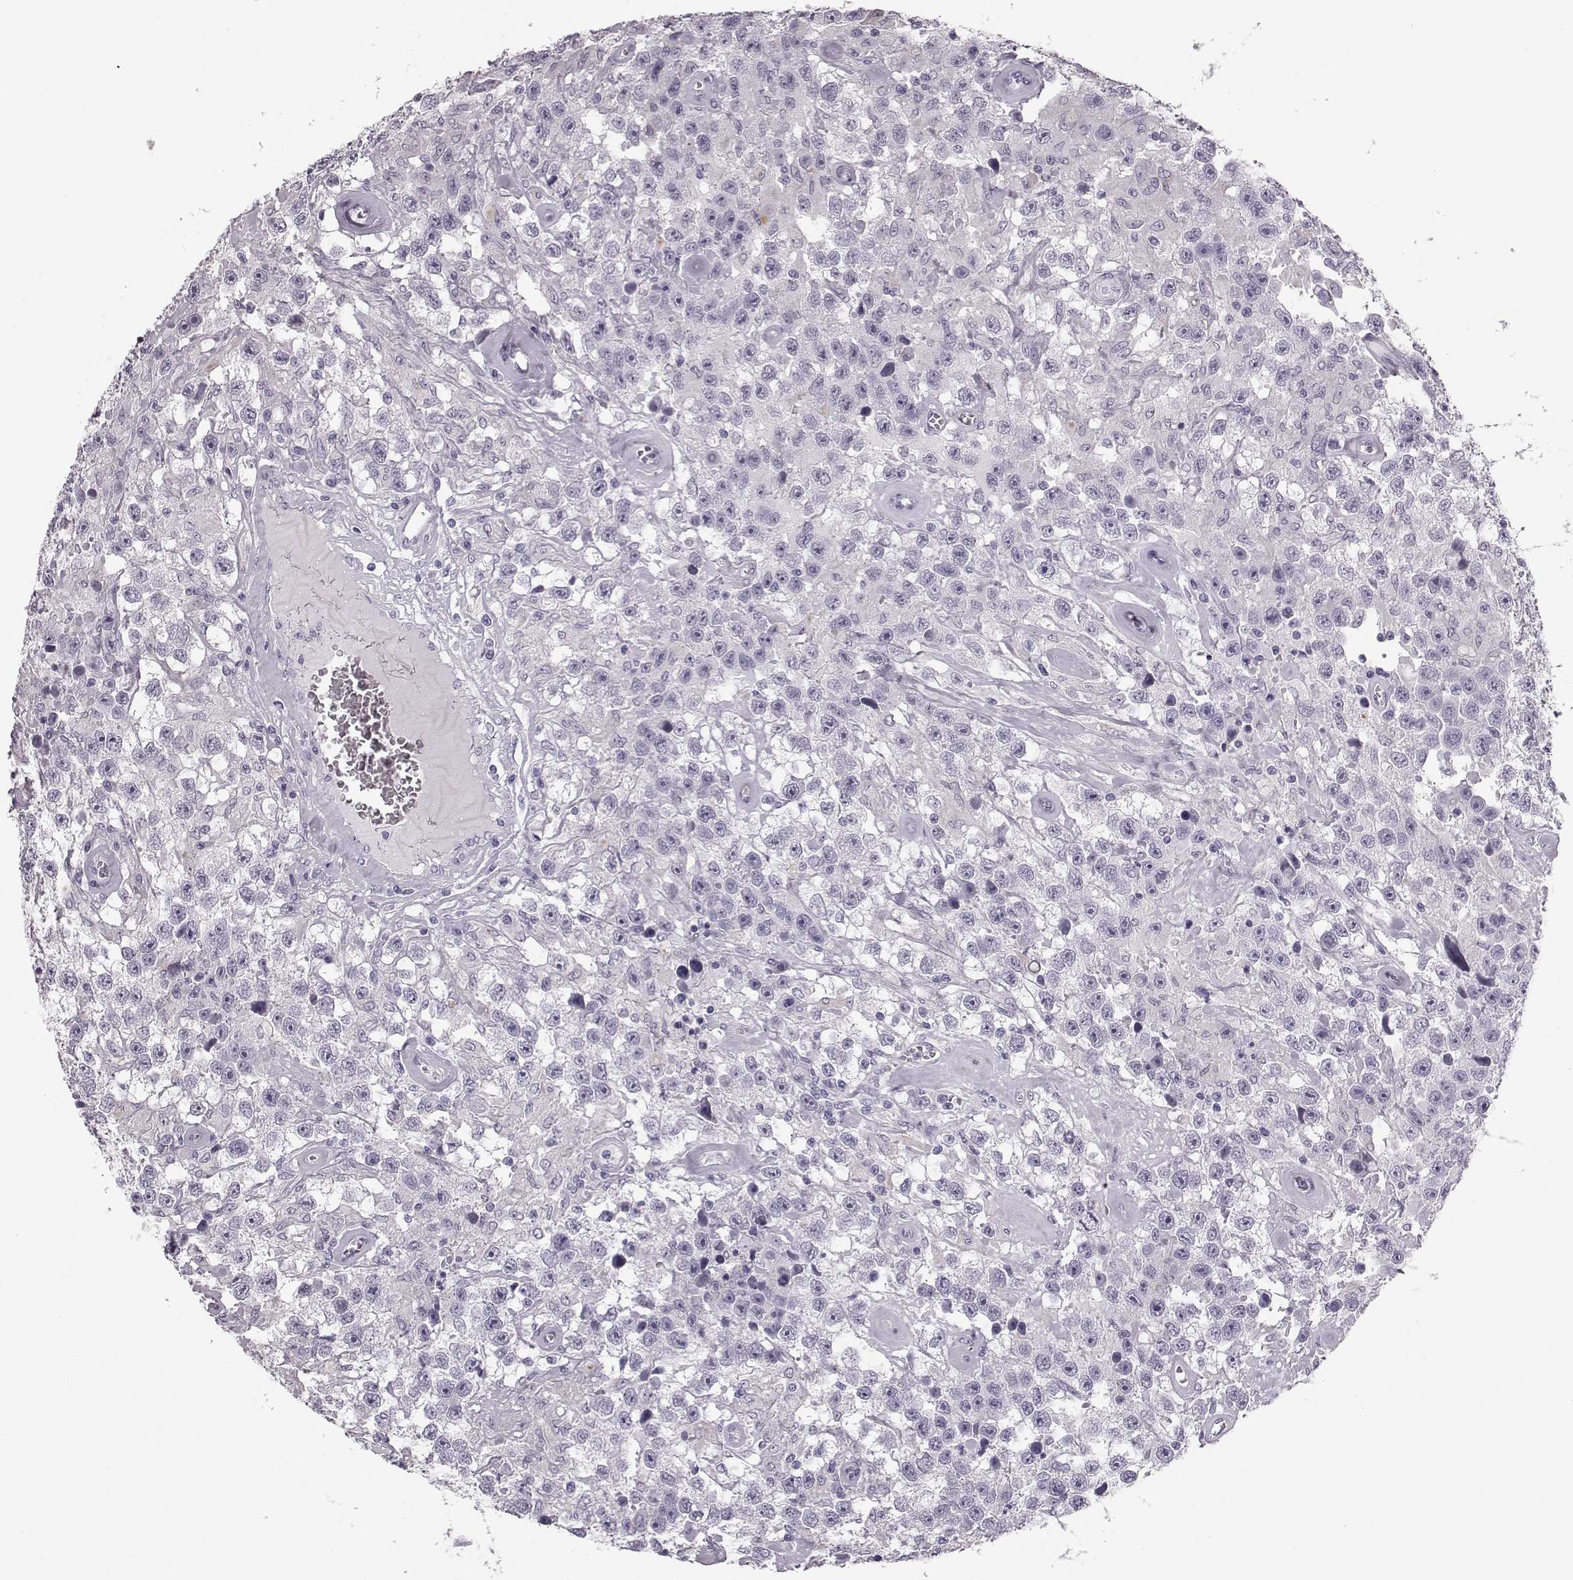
{"staining": {"intensity": "negative", "quantity": "none", "location": "none"}, "tissue": "testis cancer", "cell_type": "Tumor cells", "image_type": "cancer", "snomed": [{"axis": "morphology", "description": "Seminoma, NOS"}, {"axis": "topography", "description": "Testis"}], "caption": "IHC histopathology image of neoplastic tissue: testis seminoma stained with DAB demonstrates no significant protein expression in tumor cells.", "gene": "BFSP2", "patient": {"sex": "male", "age": 43}}